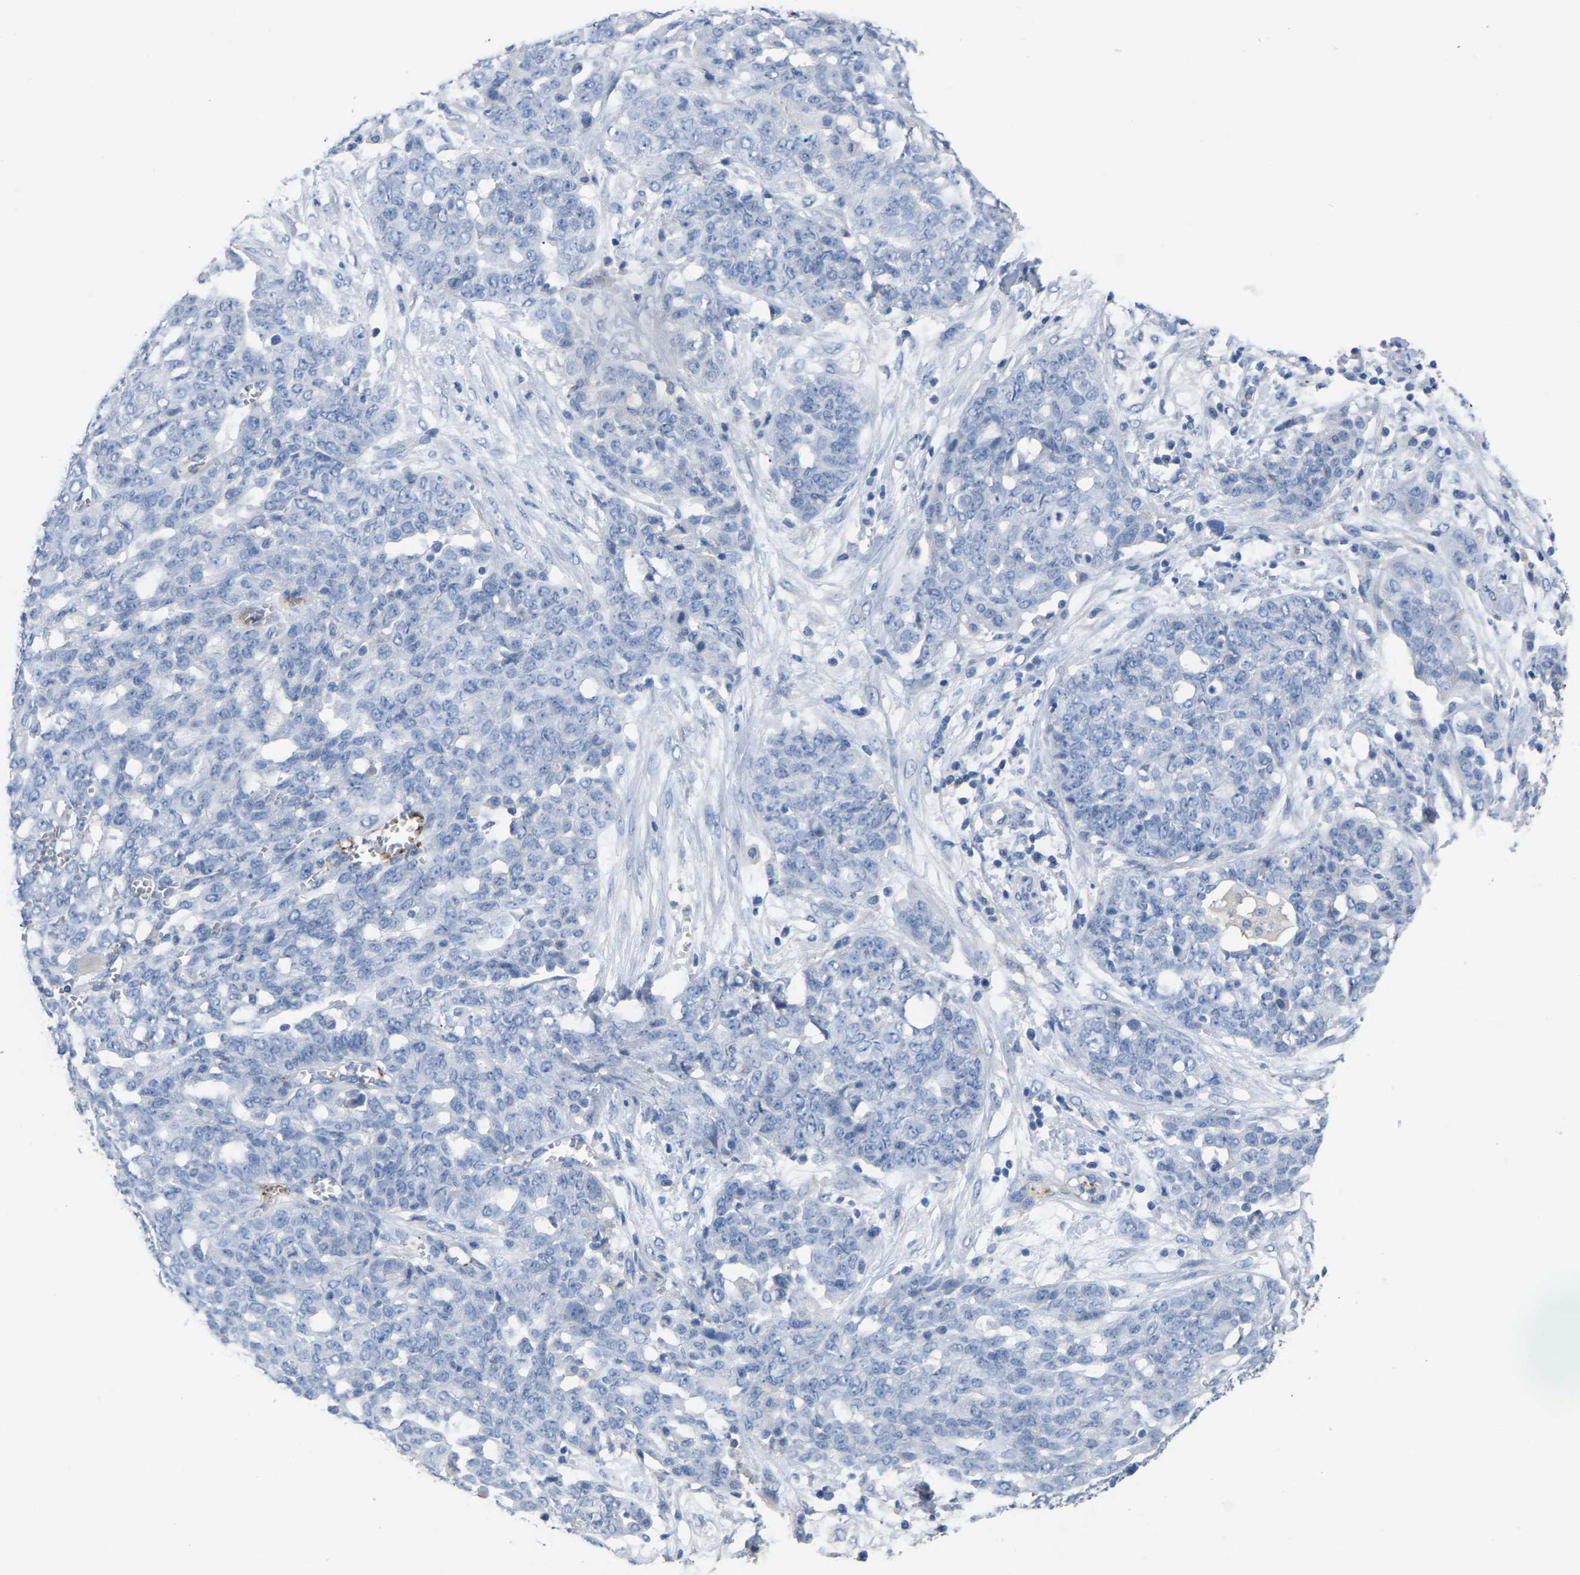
{"staining": {"intensity": "negative", "quantity": "none", "location": "none"}, "tissue": "ovarian cancer", "cell_type": "Tumor cells", "image_type": "cancer", "snomed": [{"axis": "morphology", "description": "Cystadenocarcinoma, serous, NOS"}, {"axis": "topography", "description": "Soft tissue"}, {"axis": "topography", "description": "Ovary"}], "caption": "Human serous cystadenocarcinoma (ovarian) stained for a protein using immunohistochemistry shows no staining in tumor cells.", "gene": "ZNF449", "patient": {"sex": "female", "age": 57}}